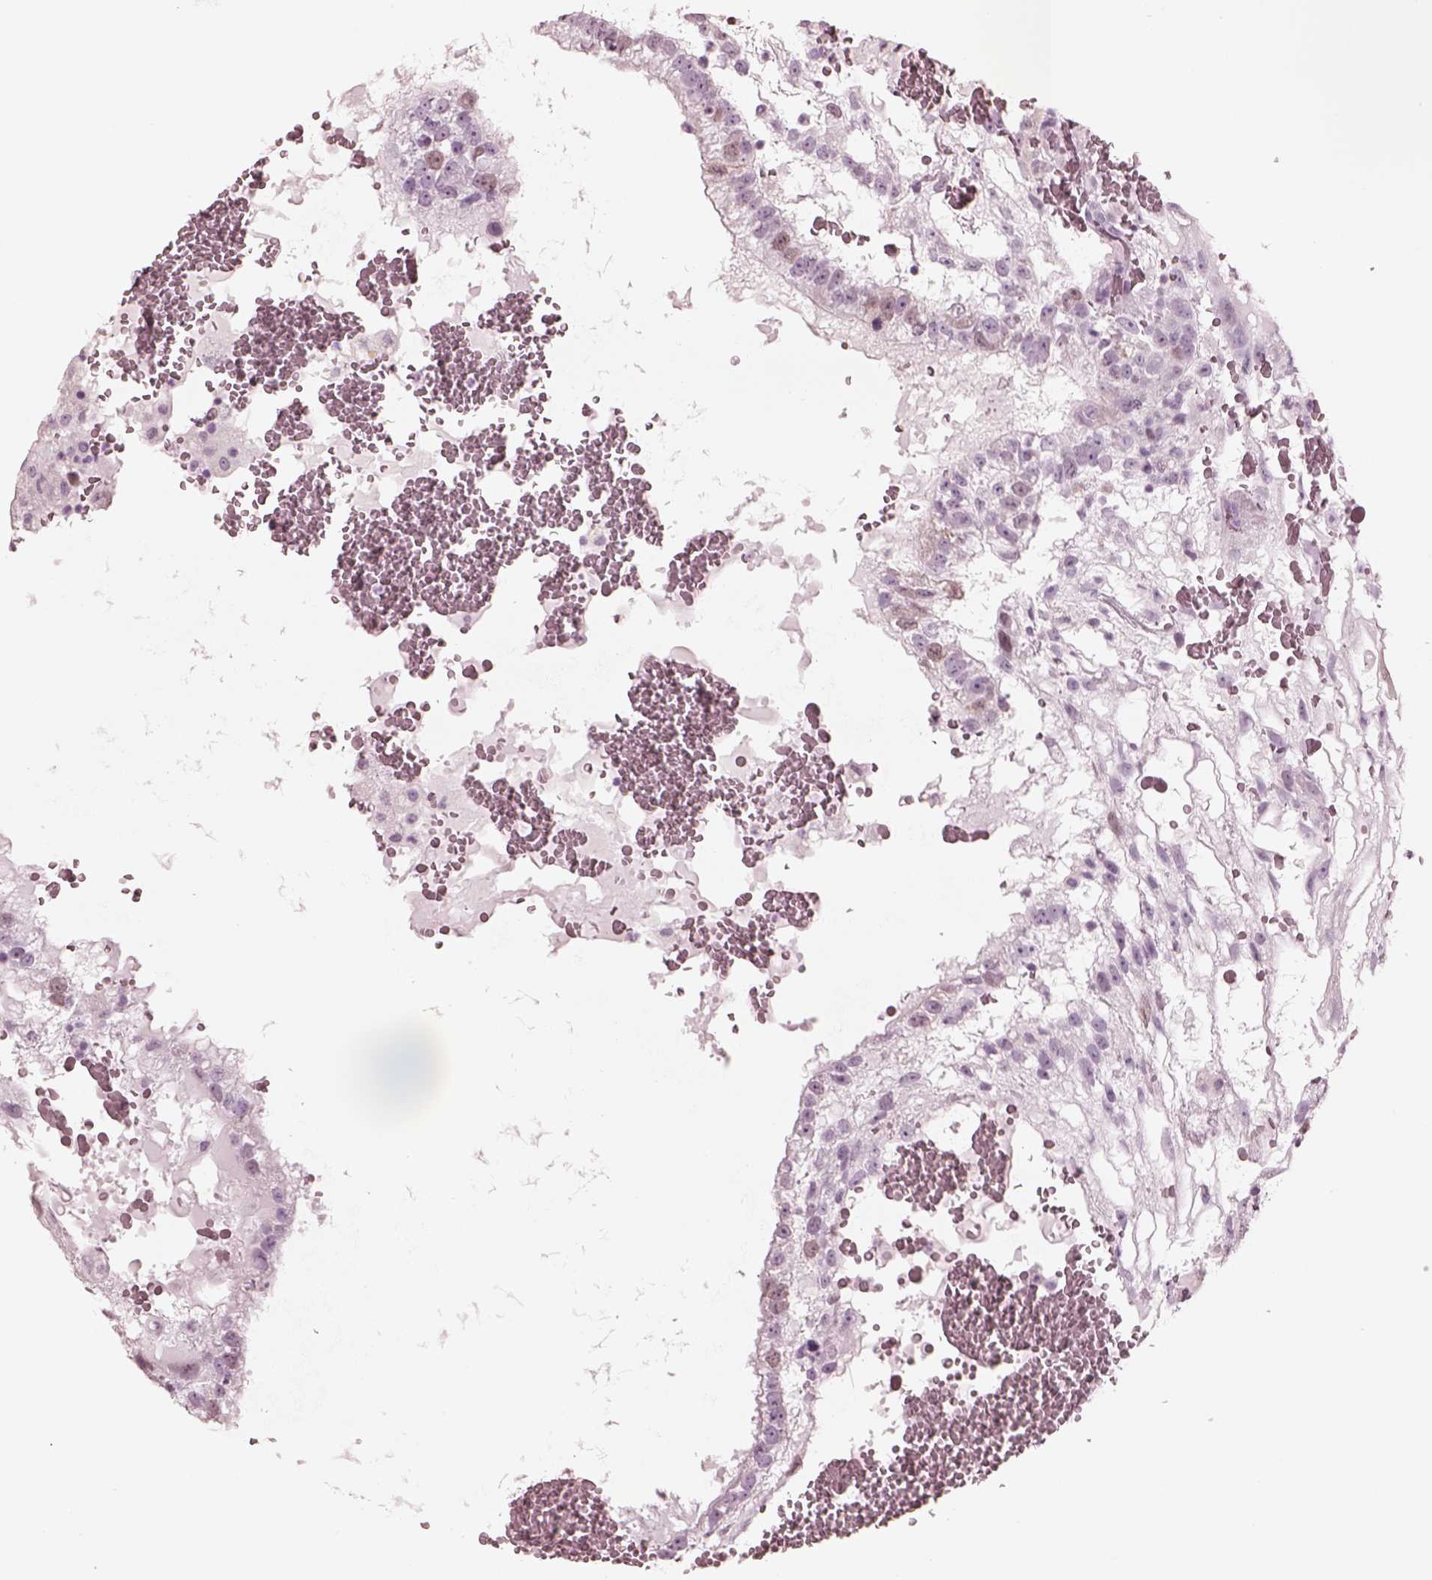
{"staining": {"intensity": "negative", "quantity": "none", "location": "none"}, "tissue": "testis cancer", "cell_type": "Tumor cells", "image_type": "cancer", "snomed": [{"axis": "morphology", "description": "Normal tissue, NOS"}, {"axis": "morphology", "description": "Carcinoma, Embryonal, NOS"}, {"axis": "topography", "description": "Testis"}], "caption": "Tumor cells are negative for brown protein staining in testis cancer.", "gene": "KRTAP24-1", "patient": {"sex": "male", "age": 32}}